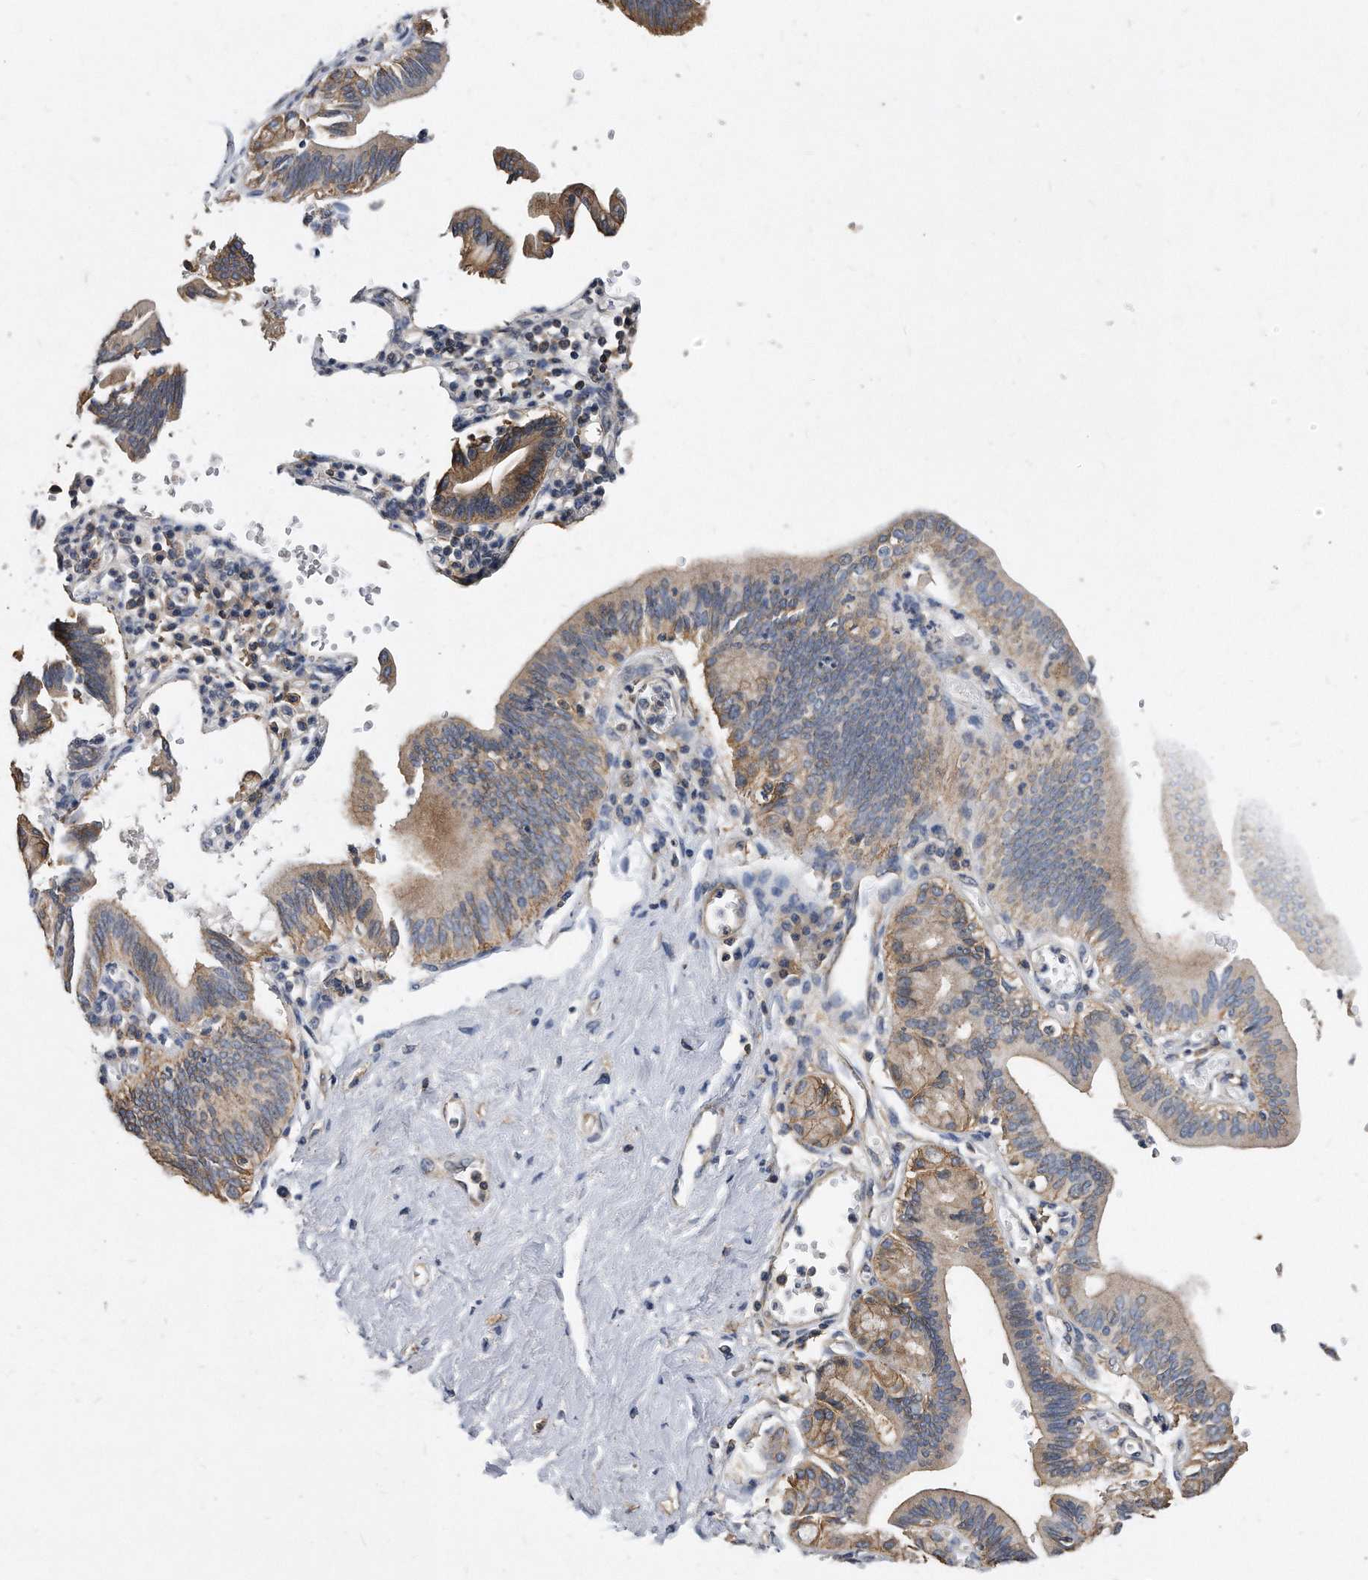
{"staining": {"intensity": "weak", "quantity": "25%-75%", "location": "cytoplasmic/membranous"}, "tissue": "pancreatic cancer", "cell_type": "Tumor cells", "image_type": "cancer", "snomed": [{"axis": "morphology", "description": "Adenocarcinoma, NOS"}, {"axis": "topography", "description": "Pancreas"}], "caption": "High-power microscopy captured an immunohistochemistry (IHC) image of pancreatic cancer, revealing weak cytoplasmic/membranous expression in about 25%-75% of tumor cells.", "gene": "ATG5", "patient": {"sex": "female", "age": 73}}